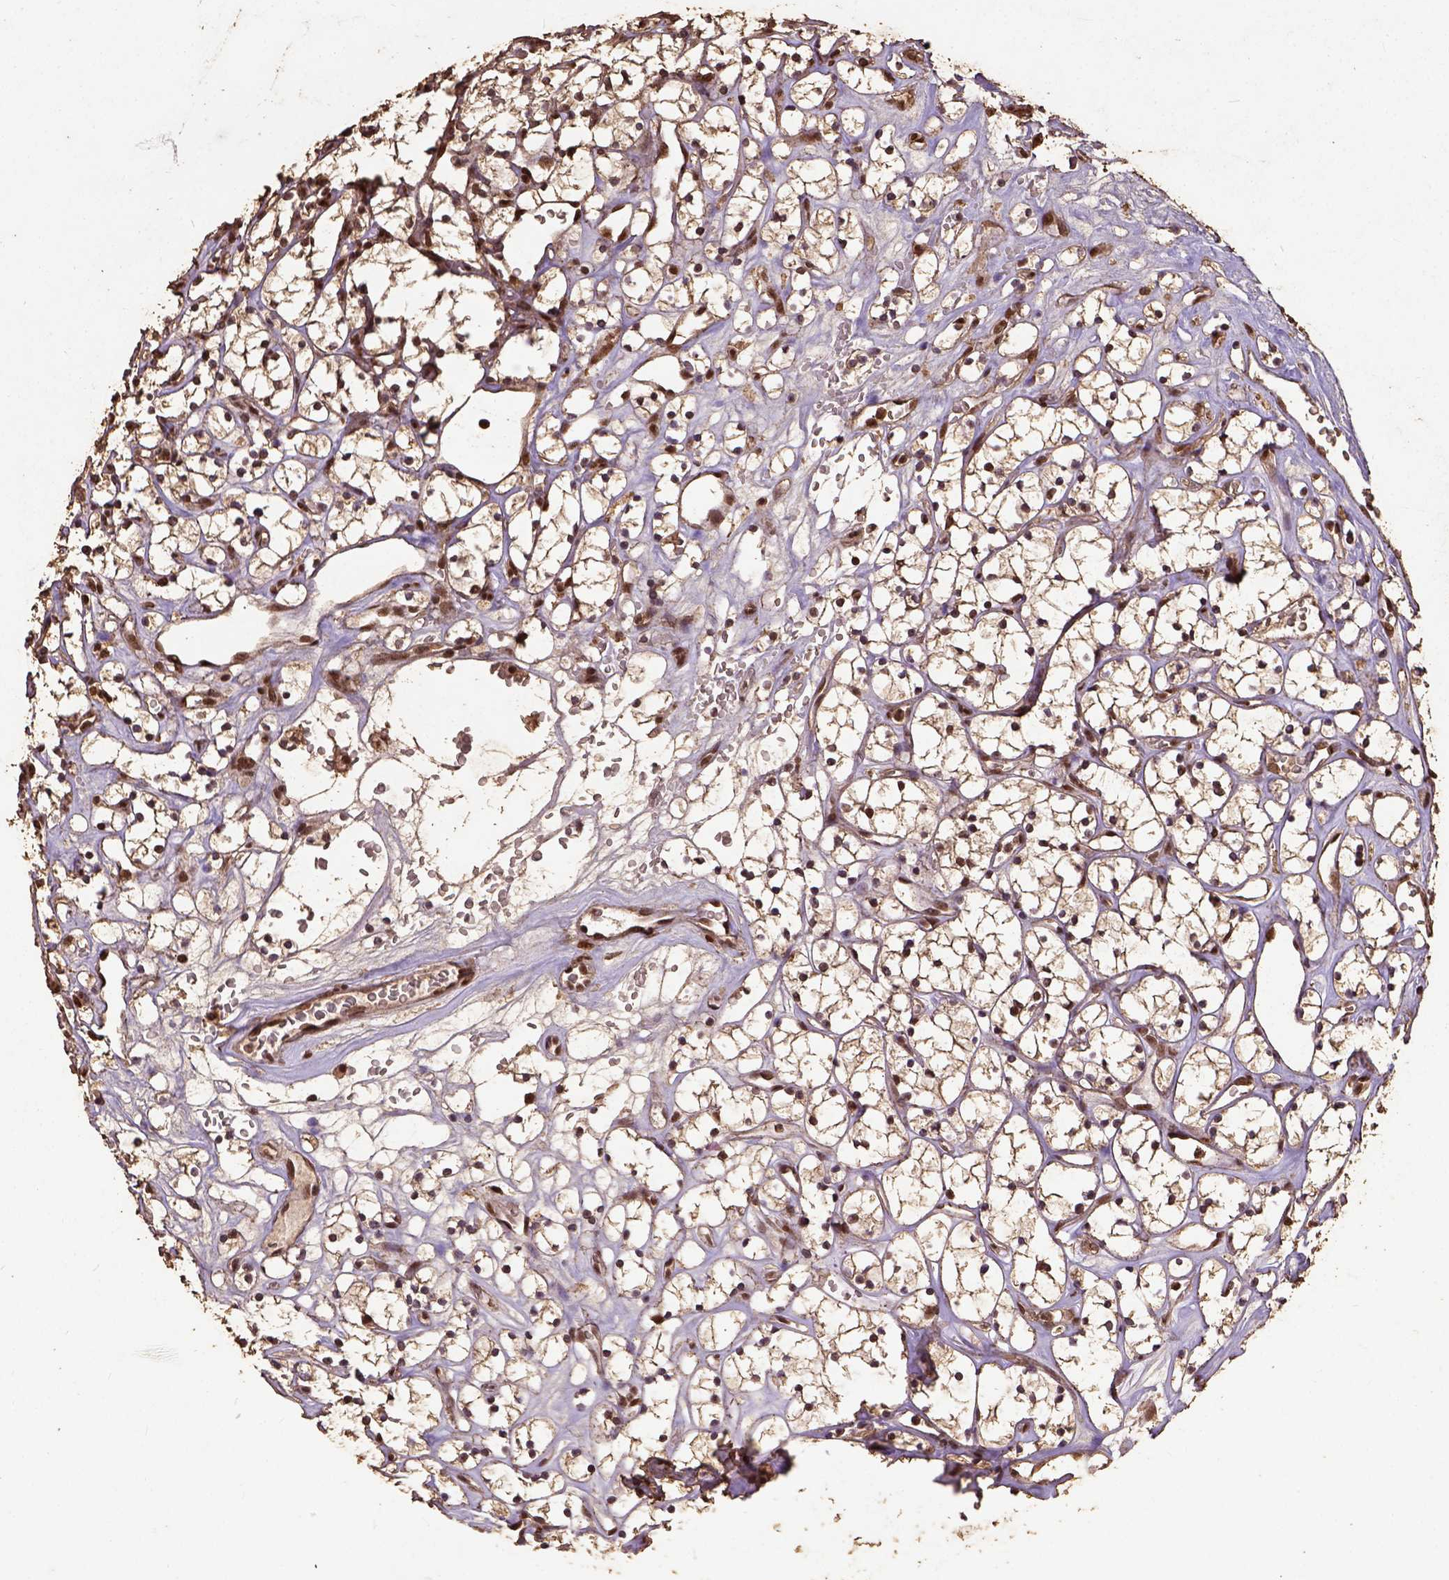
{"staining": {"intensity": "strong", "quantity": ">75%", "location": "nuclear"}, "tissue": "renal cancer", "cell_type": "Tumor cells", "image_type": "cancer", "snomed": [{"axis": "morphology", "description": "Adenocarcinoma, NOS"}, {"axis": "topography", "description": "Kidney"}], "caption": "Tumor cells reveal high levels of strong nuclear staining in approximately >75% of cells in renal cancer (adenocarcinoma). (Stains: DAB in brown, nuclei in blue, Microscopy: brightfield microscopy at high magnification).", "gene": "NACC1", "patient": {"sex": "female", "age": 64}}